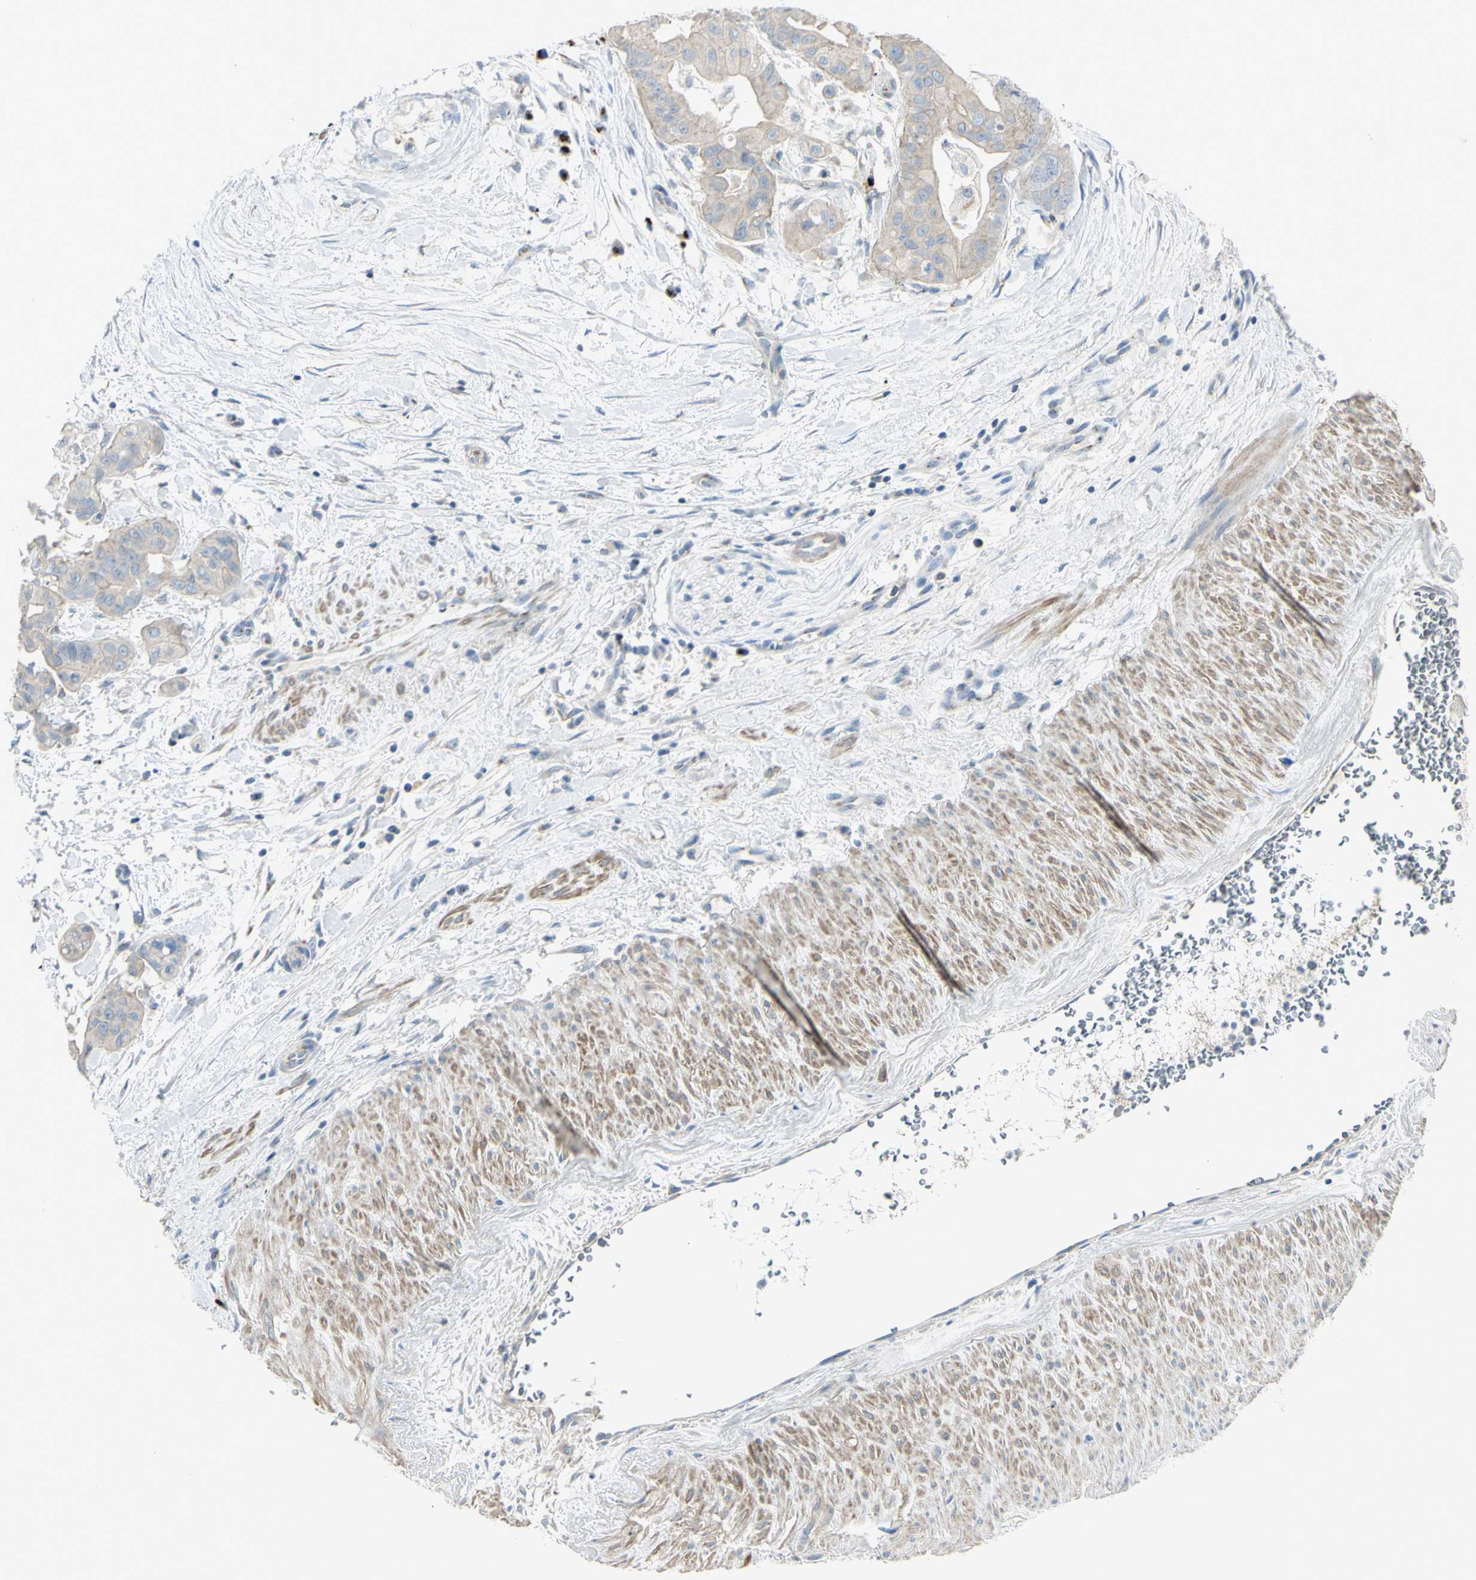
{"staining": {"intensity": "weak", "quantity": ">75%", "location": "cytoplasmic/membranous"}, "tissue": "pancreatic cancer", "cell_type": "Tumor cells", "image_type": "cancer", "snomed": [{"axis": "morphology", "description": "Adenocarcinoma, NOS"}, {"axis": "topography", "description": "Pancreas"}], "caption": "Protein analysis of pancreatic cancer tissue demonstrates weak cytoplasmic/membranous expression in about >75% of tumor cells. The staining was performed using DAB, with brown indicating positive protein expression. Nuclei are stained blue with hematoxylin.", "gene": "B4GALT3", "patient": {"sex": "female", "age": 75}}